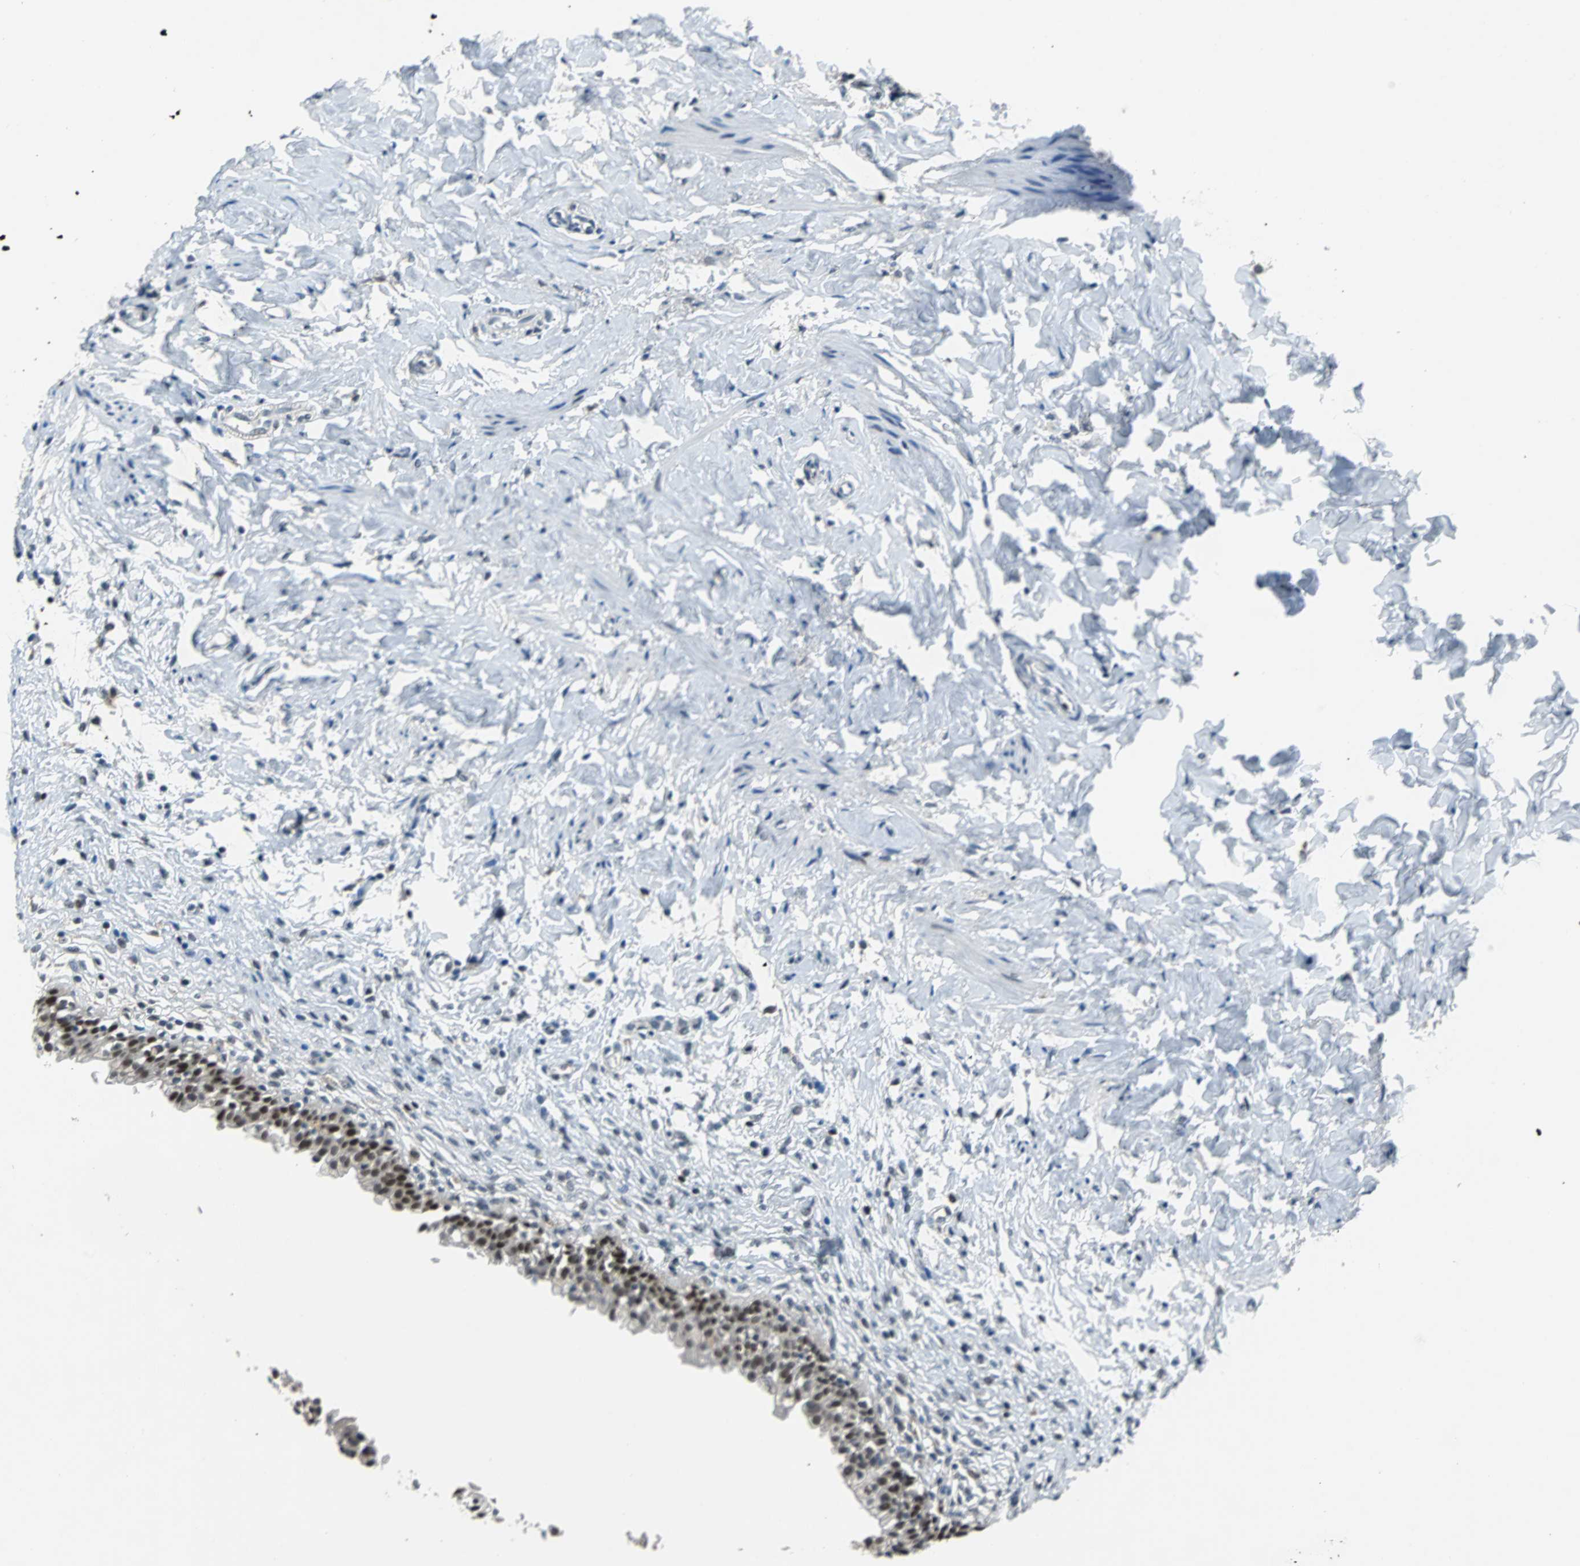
{"staining": {"intensity": "strong", "quantity": ">75%", "location": "nuclear"}, "tissue": "urinary bladder", "cell_type": "Urothelial cells", "image_type": "normal", "snomed": [{"axis": "morphology", "description": "Normal tissue, NOS"}, {"axis": "morphology", "description": "Inflammation, NOS"}, {"axis": "topography", "description": "Urinary bladder"}], "caption": "Immunohistochemistry (IHC) staining of benign urinary bladder, which shows high levels of strong nuclear expression in approximately >75% of urothelial cells indicating strong nuclear protein positivity. The staining was performed using DAB (3,3'-diaminobenzidine) (brown) for protein detection and nuclei were counterstained in hematoxylin (blue).", "gene": "USP28", "patient": {"sex": "female", "age": 80}}